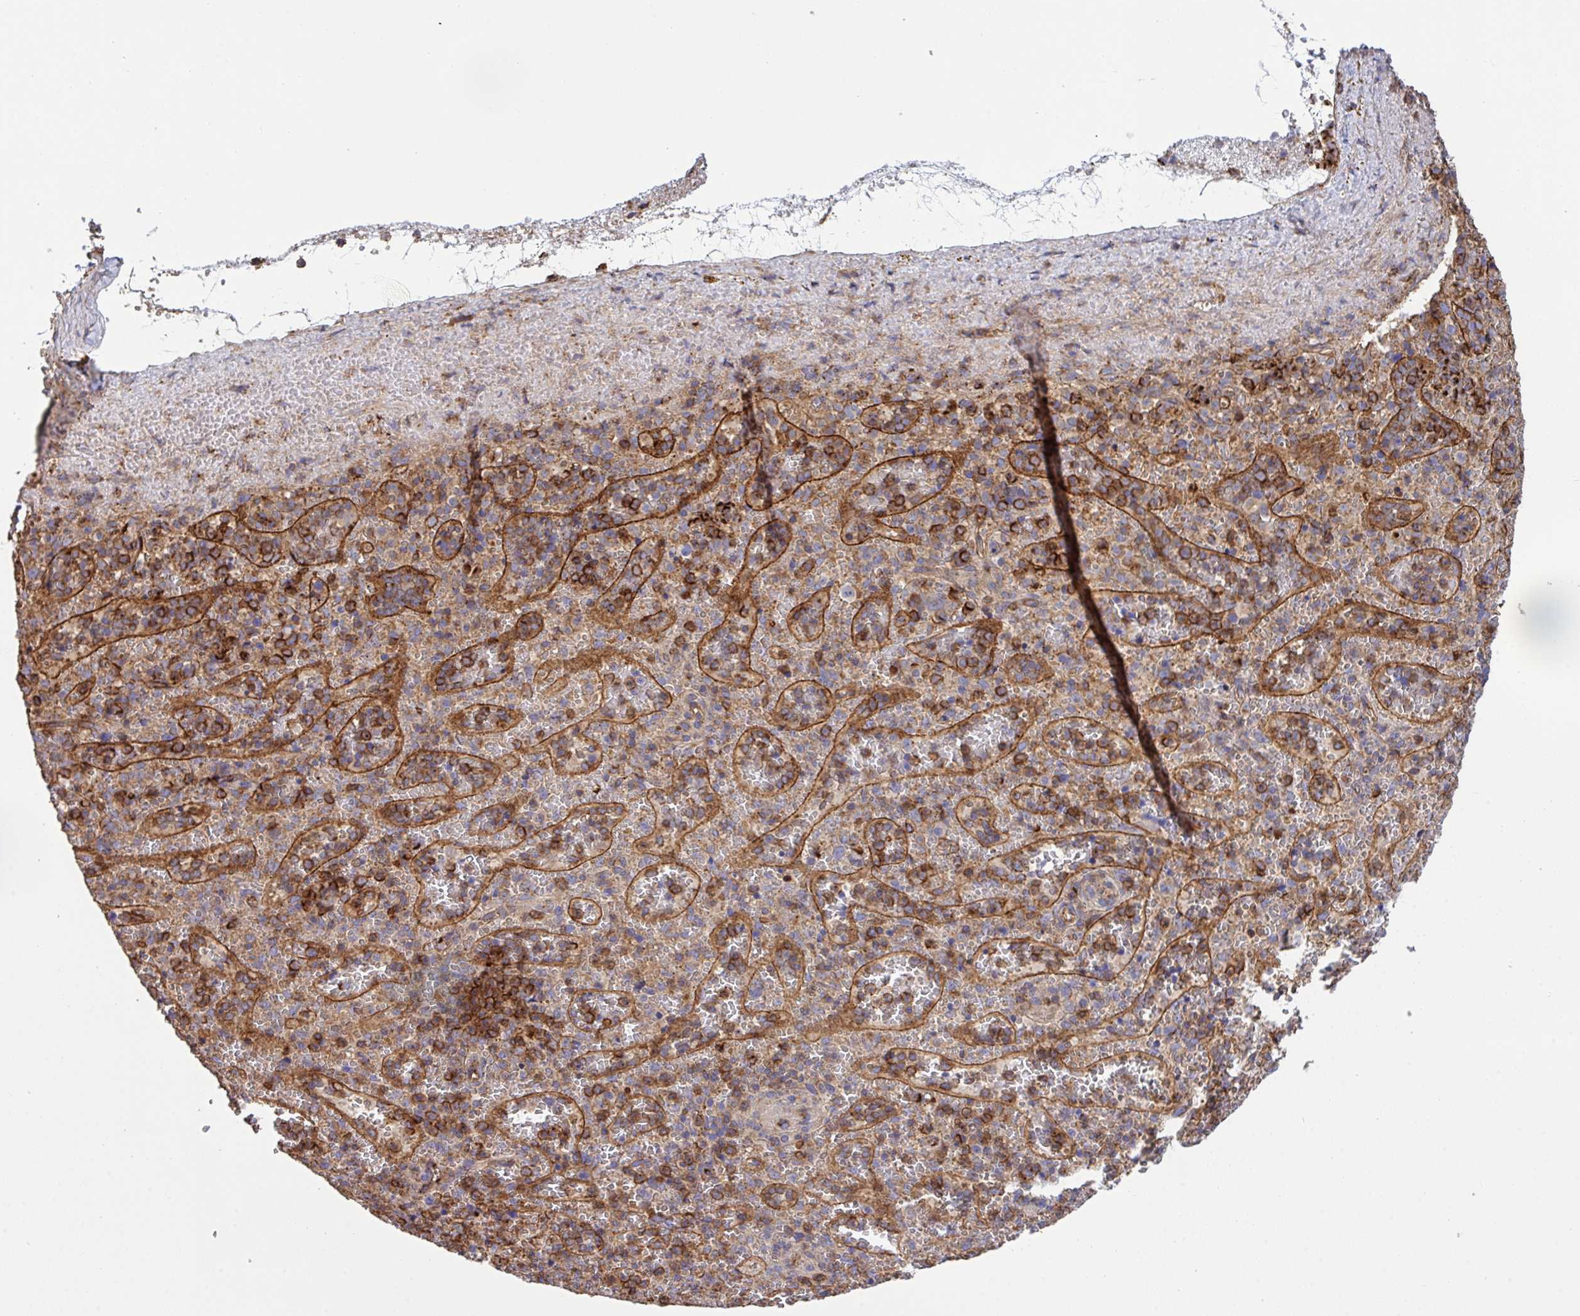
{"staining": {"intensity": "moderate", "quantity": "25%-75%", "location": "cytoplasmic/membranous"}, "tissue": "spleen", "cell_type": "Cells in red pulp", "image_type": "normal", "snomed": [{"axis": "morphology", "description": "Normal tissue, NOS"}, {"axis": "topography", "description": "Spleen"}], "caption": "DAB (3,3'-diaminobenzidine) immunohistochemical staining of benign human spleen demonstrates moderate cytoplasmic/membranous protein expression in about 25%-75% of cells in red pulp. (DAB (3,3'-diaminobenzidine) = brown stain, brightfield microscopy at high magnification).", "gene": "C4orf36", "patient": {"sex": "female", "age": 50}}